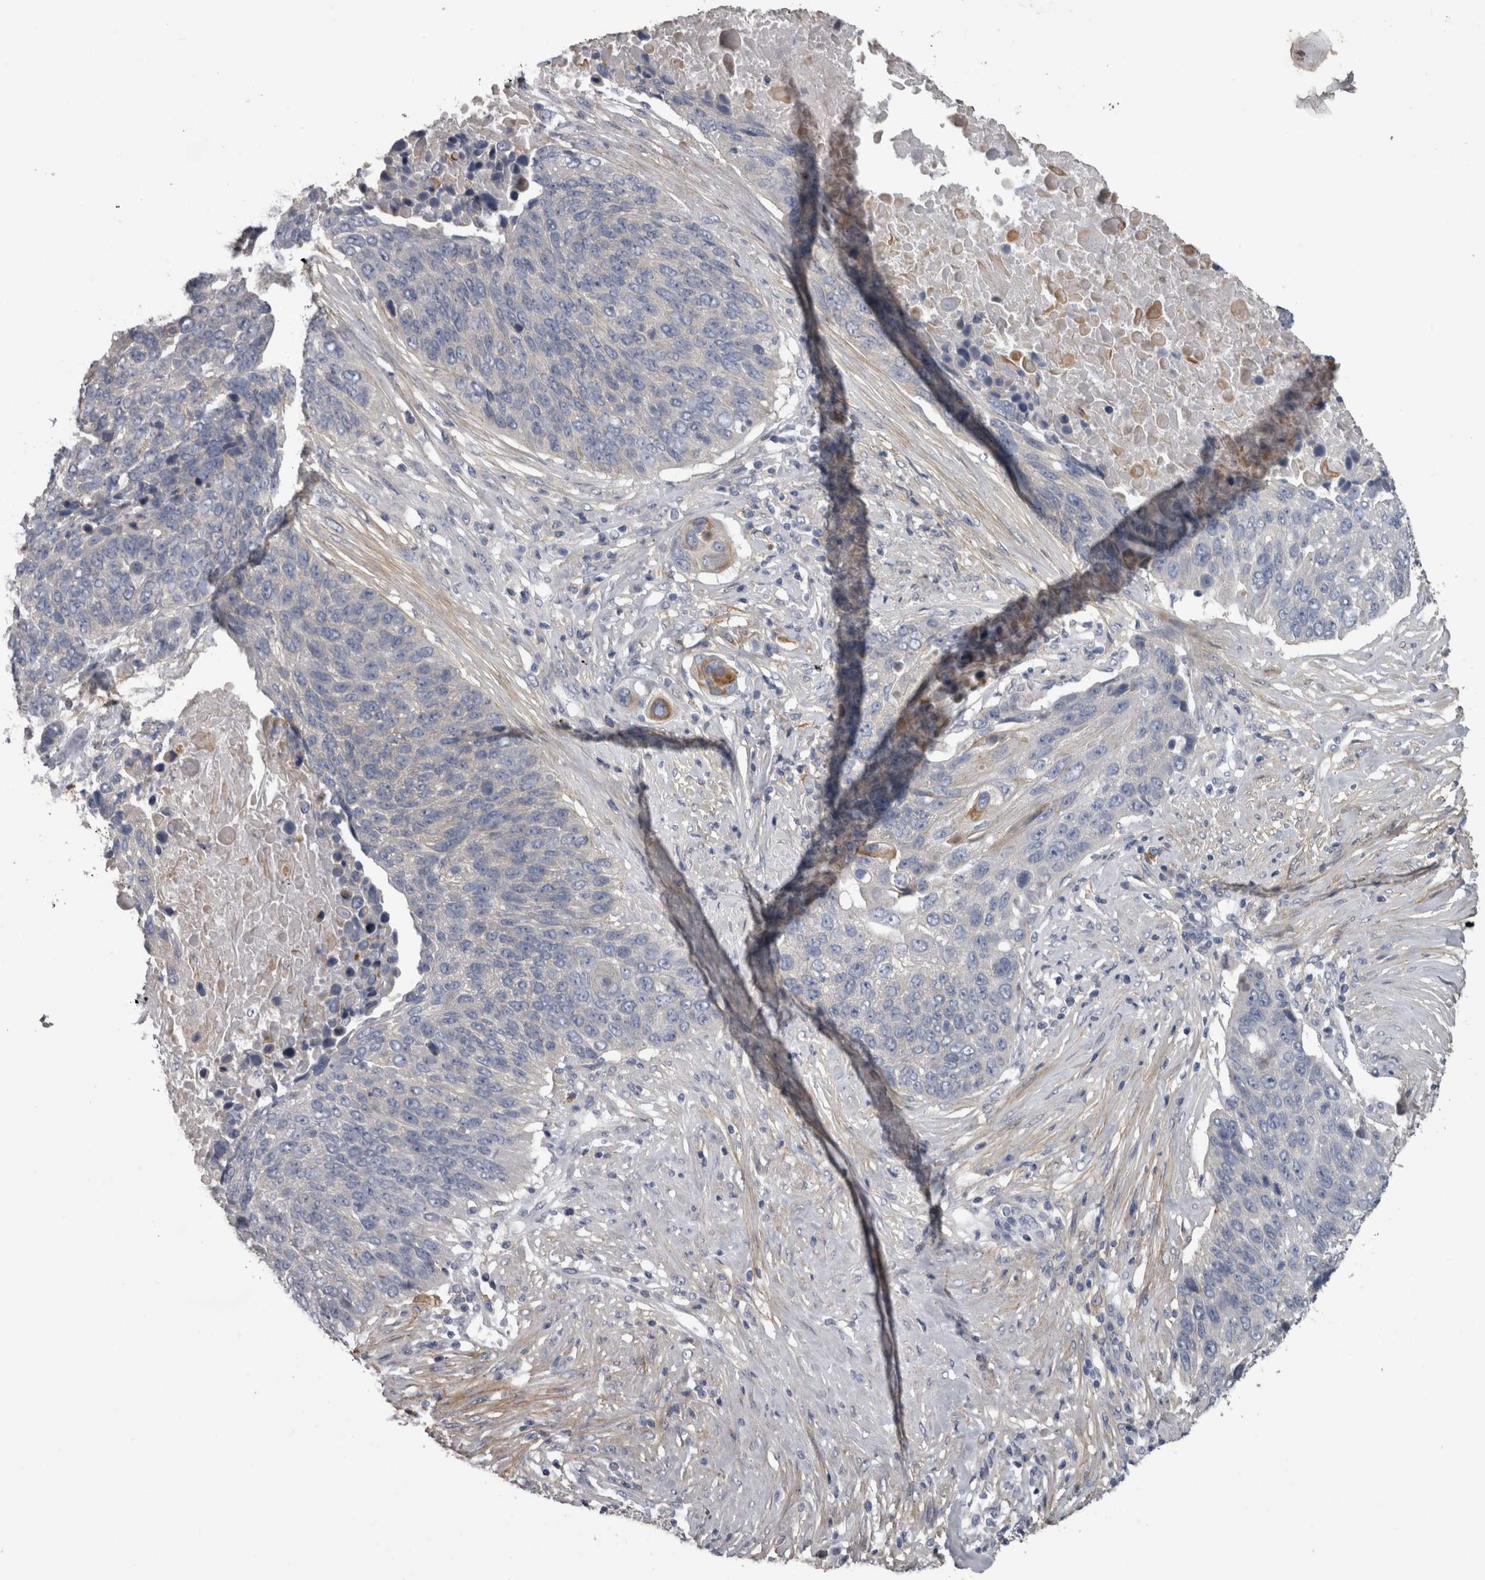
{"staining": {"intensity": "negative", "quantity": "none", "location": "none"}, "tissue": "lung cancer", "cell_type": "Tumor cells", "image_type": "cancer", "snomed": [{"axis": "morphology", "description": "Squamous cell carcinoma, NOS"}, {"axis": "topography", "description": "Lung"}], "caption": "This is an immunohistochemistry micrograph of human lung cancer. There is no positivity in tumor cells.", "gene": "EFEMP2", "patient": {"sex": "male", "age": 66}}